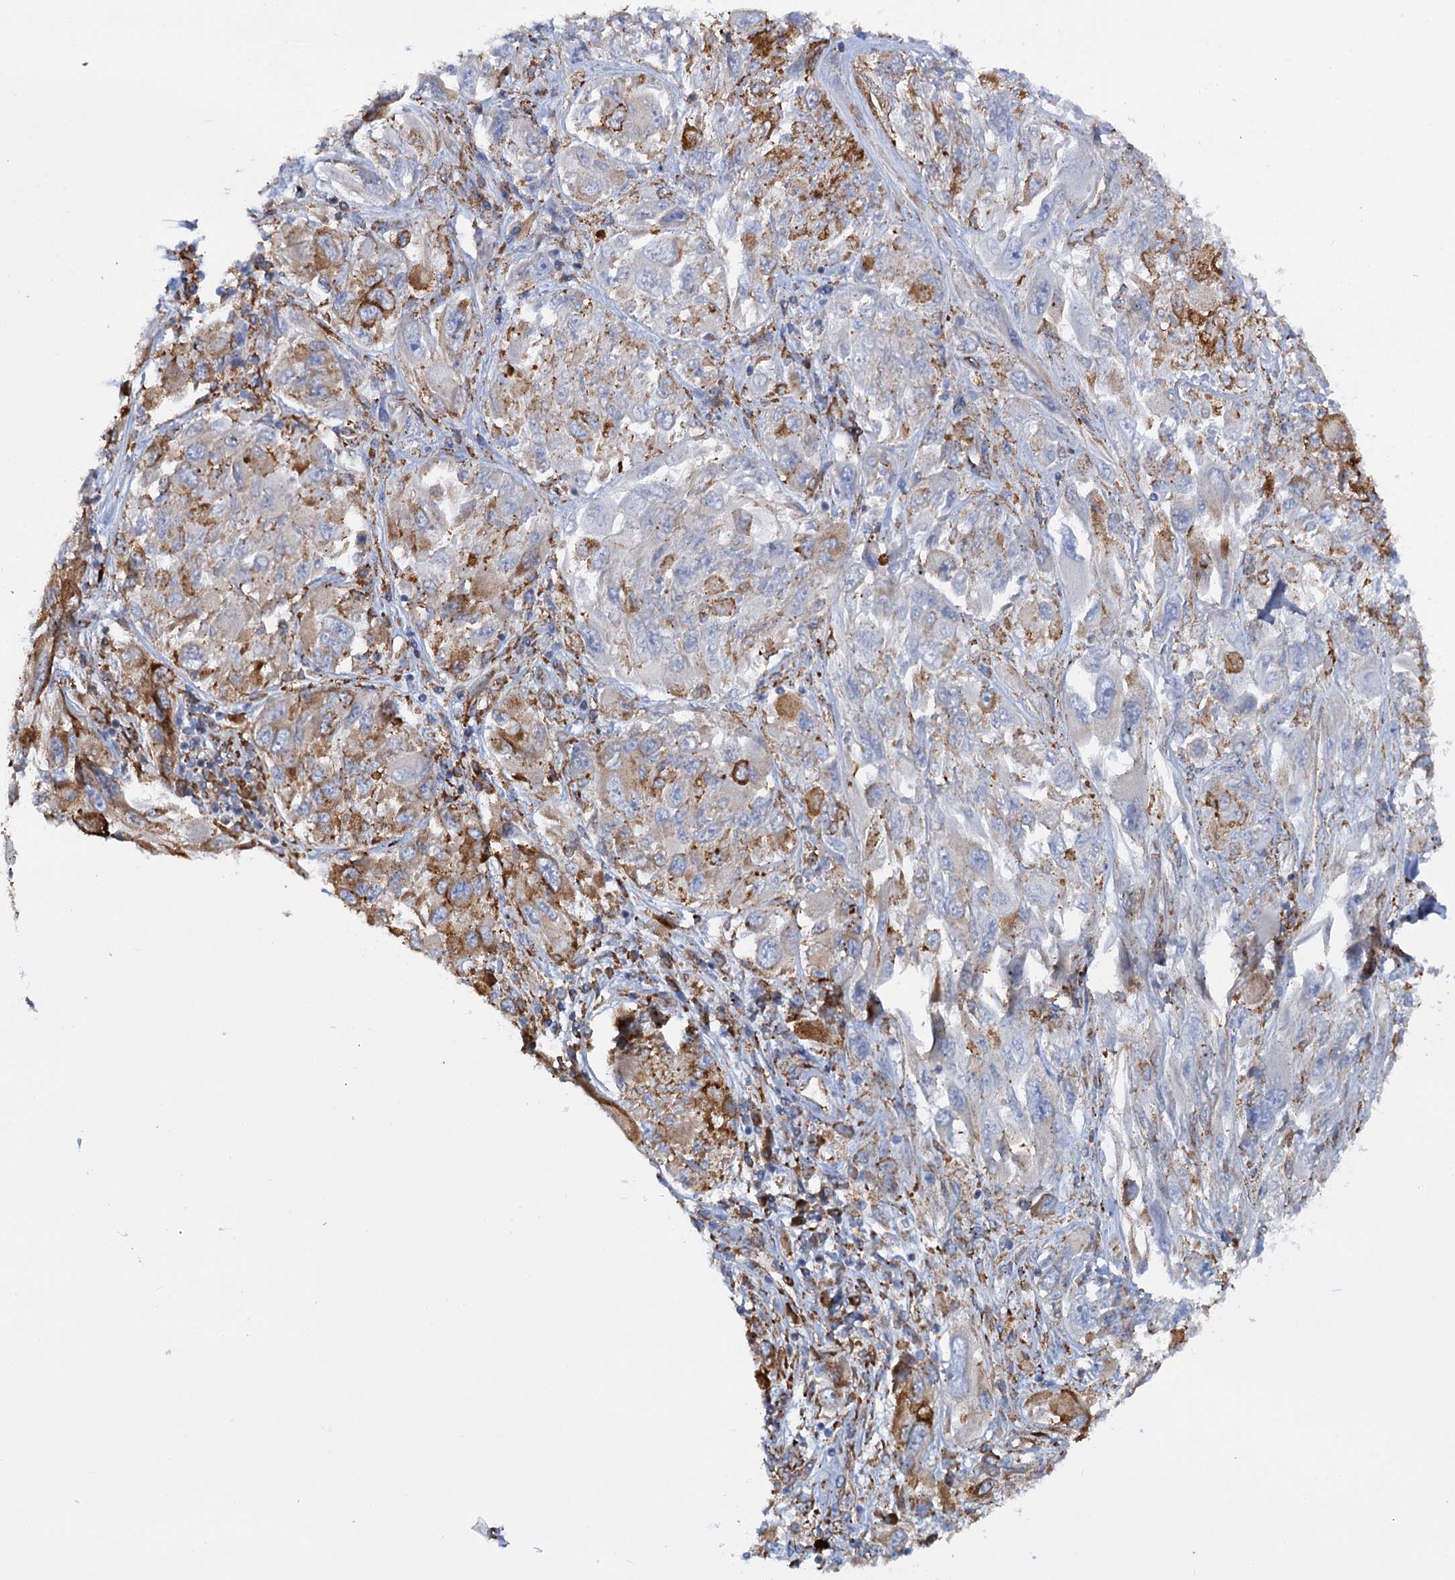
{"staining": {"intensity": "moderate", "quantity": "25%-75%", "location": "cytoplasmic/membranous"}, "tissue": "melanoma", "cell_type": "Tumor cells", "image_type": "cancer", "snomed": [{"axis": "morphology", "description": "Malignant melanoma, NOS"}, {"axis": "topography", "description": "Skin"}], "caption": "Melanoma stained with immunohistochemistry (IHC) exhibits moderate cytoplasmic/membranous staining in about 25%-75% of tumor cells.", "gene": "SHE", "patient": {"sex": "female", "age": 91}}